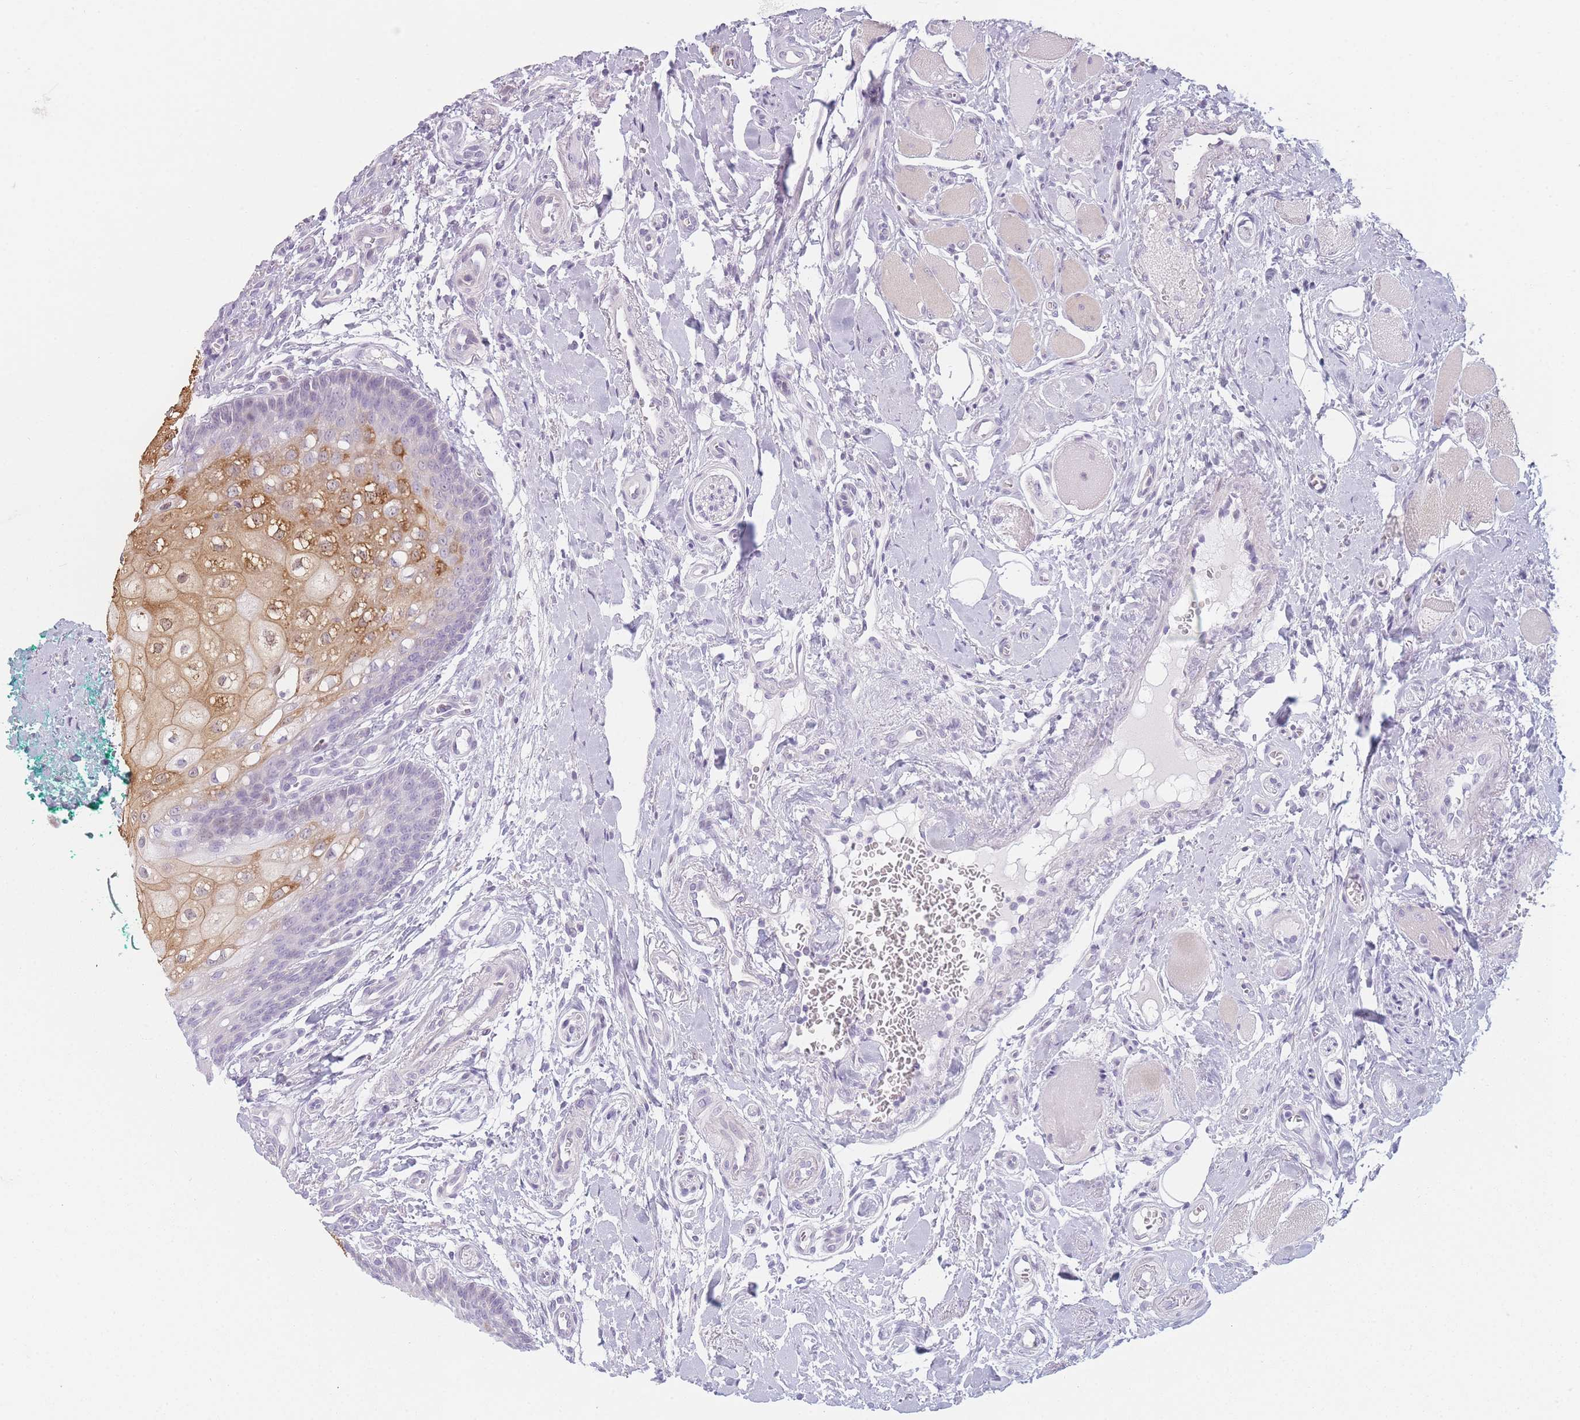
{"staining": {"intensity": "moderate", "quantity": "25%-75%", "location": "cytoplasmic/membranous,nuclear"}, "tissue": "oral mucosa", "cell_type": "Squamous epithelial cells", "image_type": "normal", "snomed": [{"axis": "morphology", "description": "Normal tissue, NOS"}, {"axis": "morphology", "description": "Squamous cell carcinoma, NOS"}, {"axis": "topography", "description": "Oral tissue"}, {"axis": "topography", "description": "Tounge, NOS"}, {"axis": "topography", "description": "Head-Neck"}], "caption": "Protein expression analysis of unremarkable human oral mucosa reveals moderate cytoplasmic/membranous,nuclear staining in approximately 25%-75% of squamous epithelial cells.", "gene": "PLEKHG2", "patient": {"sex": "male", "age": 79}}